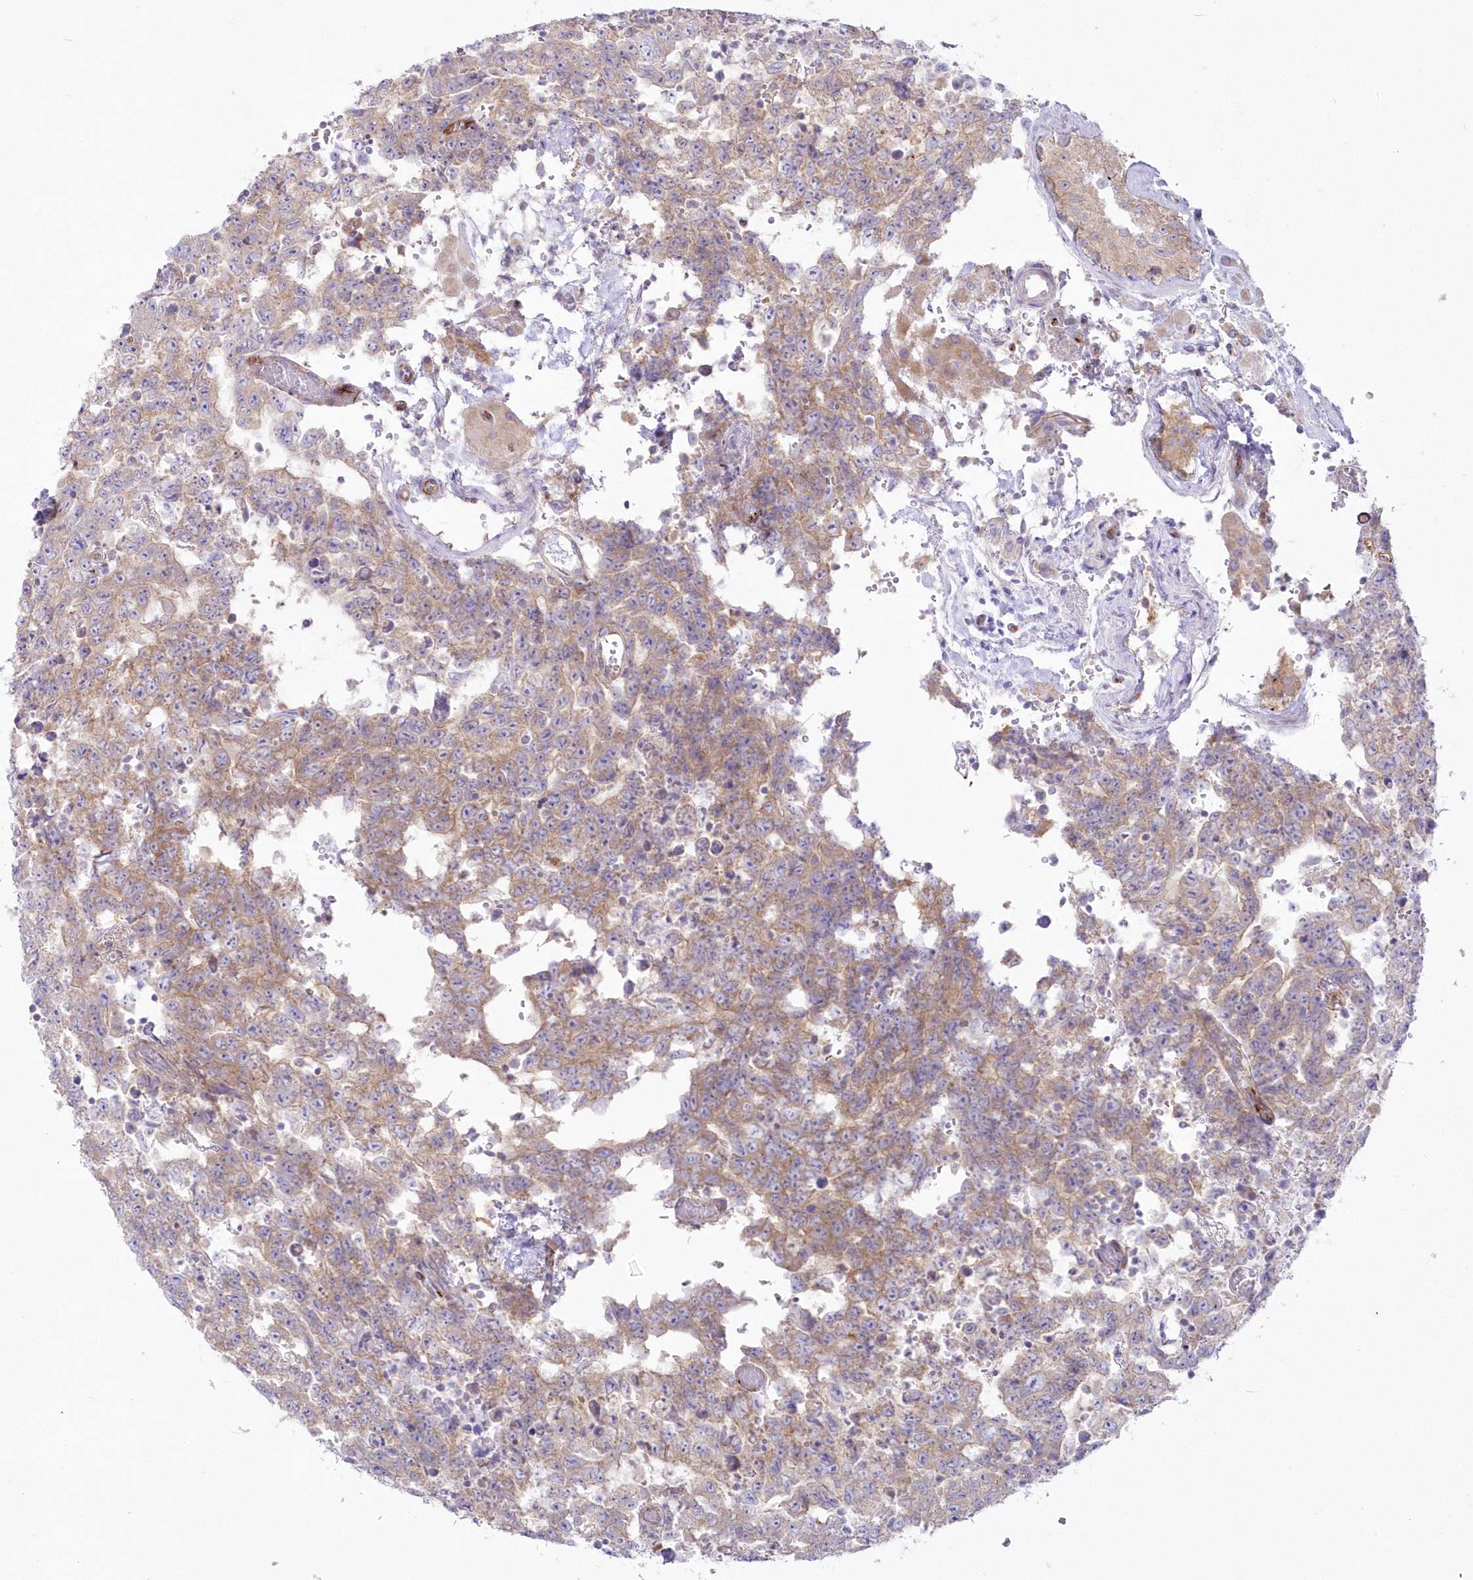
{"staining": {"intensity": "moderate", "quantity": ">75%", "location": "cytoplasmic/membranous"}, "tissue": "testis cancer", "cell_type": "Tumor cells", "image_type": "cancer", "snomed": [{"axis": "morphology", "description": "Carcinoma, Embryonal, NOS"}, {"axis": "topography", "description": "Testis"}], "caption": "There is medium levels of moderate cytoplasmic/membranous positivity in tumor cells of embryonal carcinoma (testis), as demonstrated by immunohistochemical staining (brown color).", "gene": "ZNF843", "patient": {"sex": "male", "age": 26}}